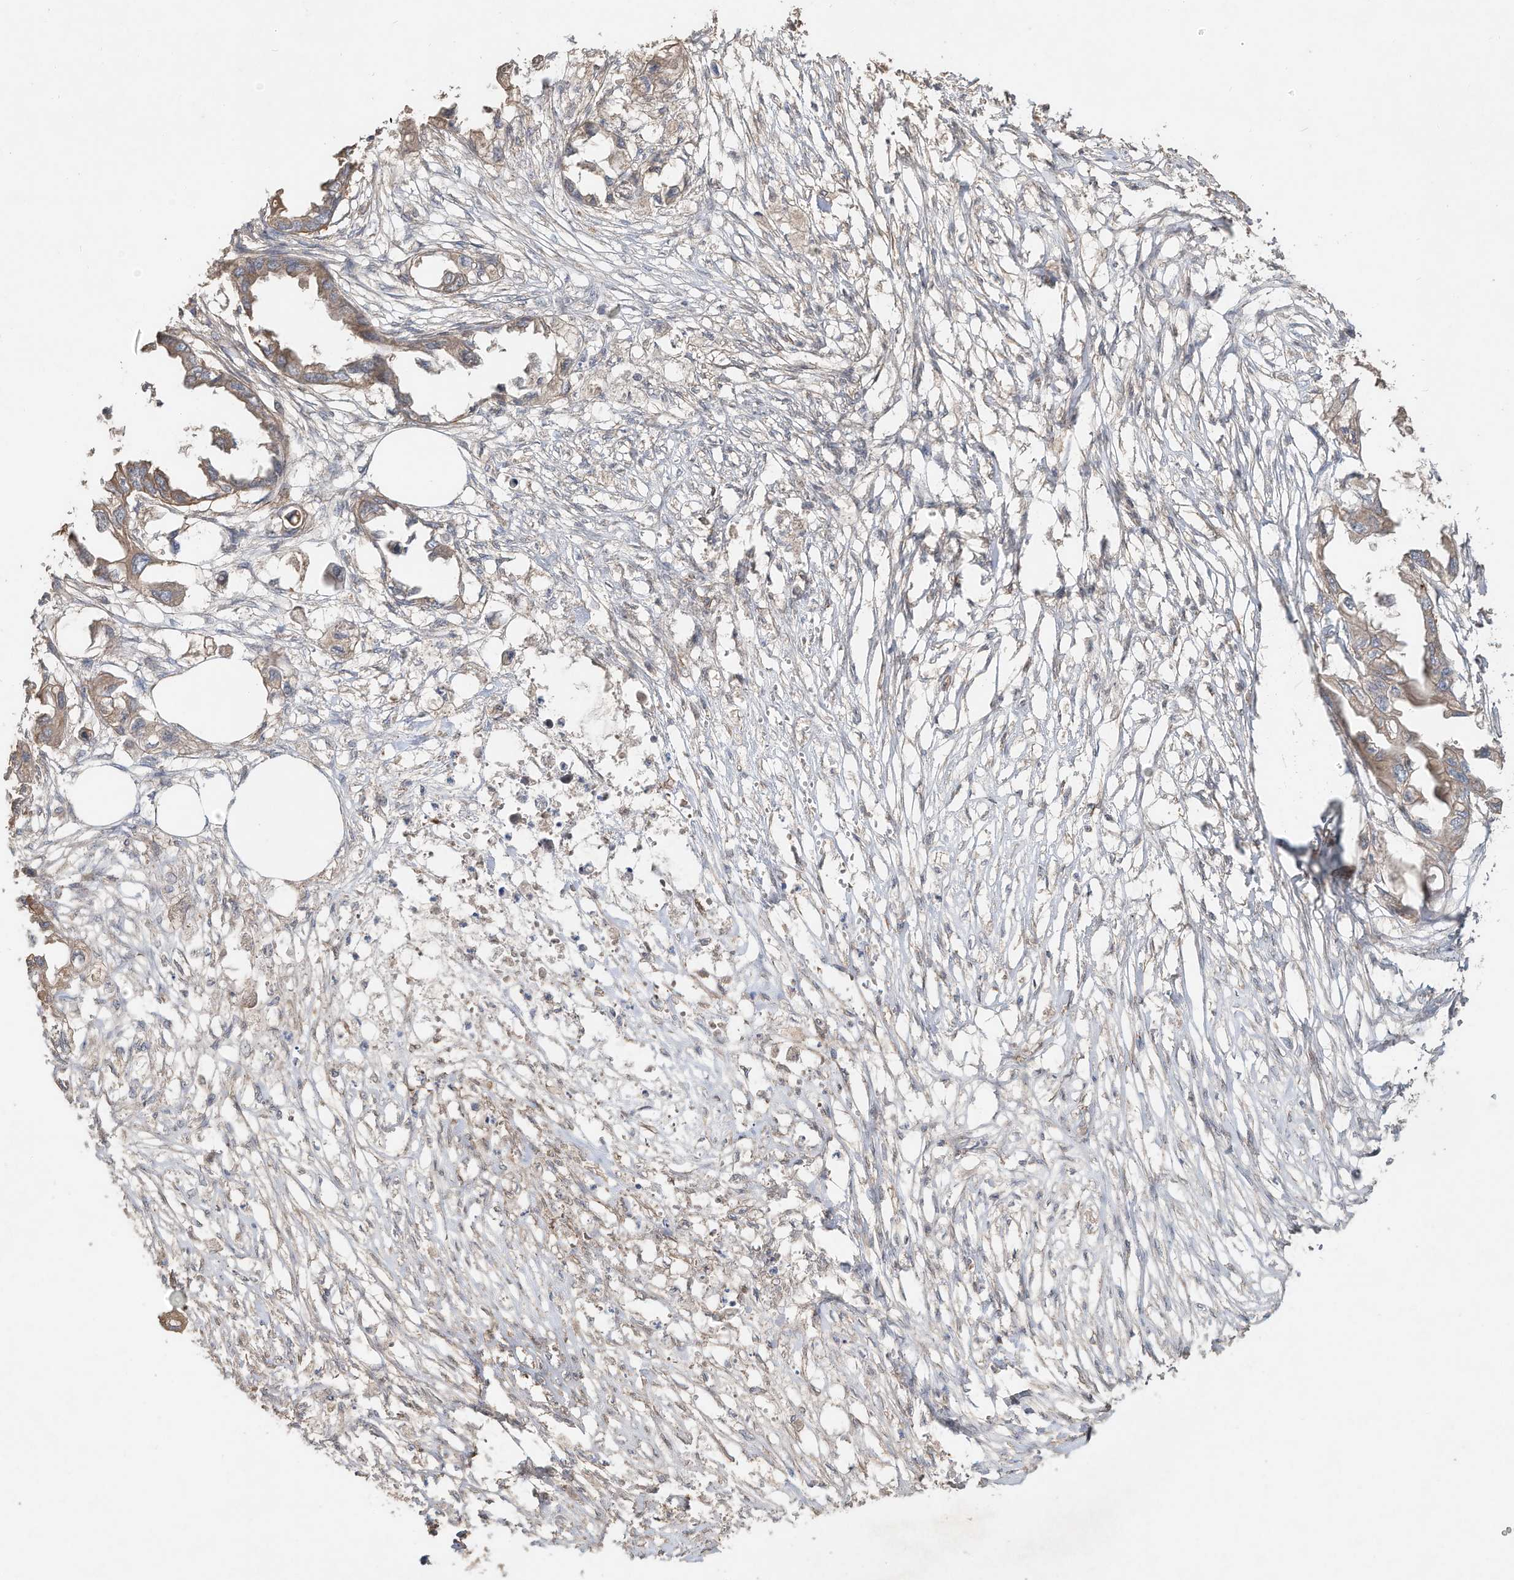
{"staining": {"intensity": "weak", "quantity": ">75%", "location": "cytoplasmic/membranous"}, "tissue": "endometrial cancer", "cell_type": "Tumor cells", "image_type": "cancer", "snomed": [{"axis": "morphology", "description": "Adenocarcinoma, NOS"}, {"axis": "morphology", "description": "Adenocarcinoma, metastatic, NOS"}, {"axis": "topography", "description": "Adipose tissue"}, {"axis": "topography", "description": "Endometrium"}], "caption": "Human adenocarcinoma (endometrial) stained with a brown dye demonstrates weak cytoplasmic/membranous positive staining in about >75% of tumor cells.", "gene": "HTR5A", "patient": {"sex": "female", "age": 67}}